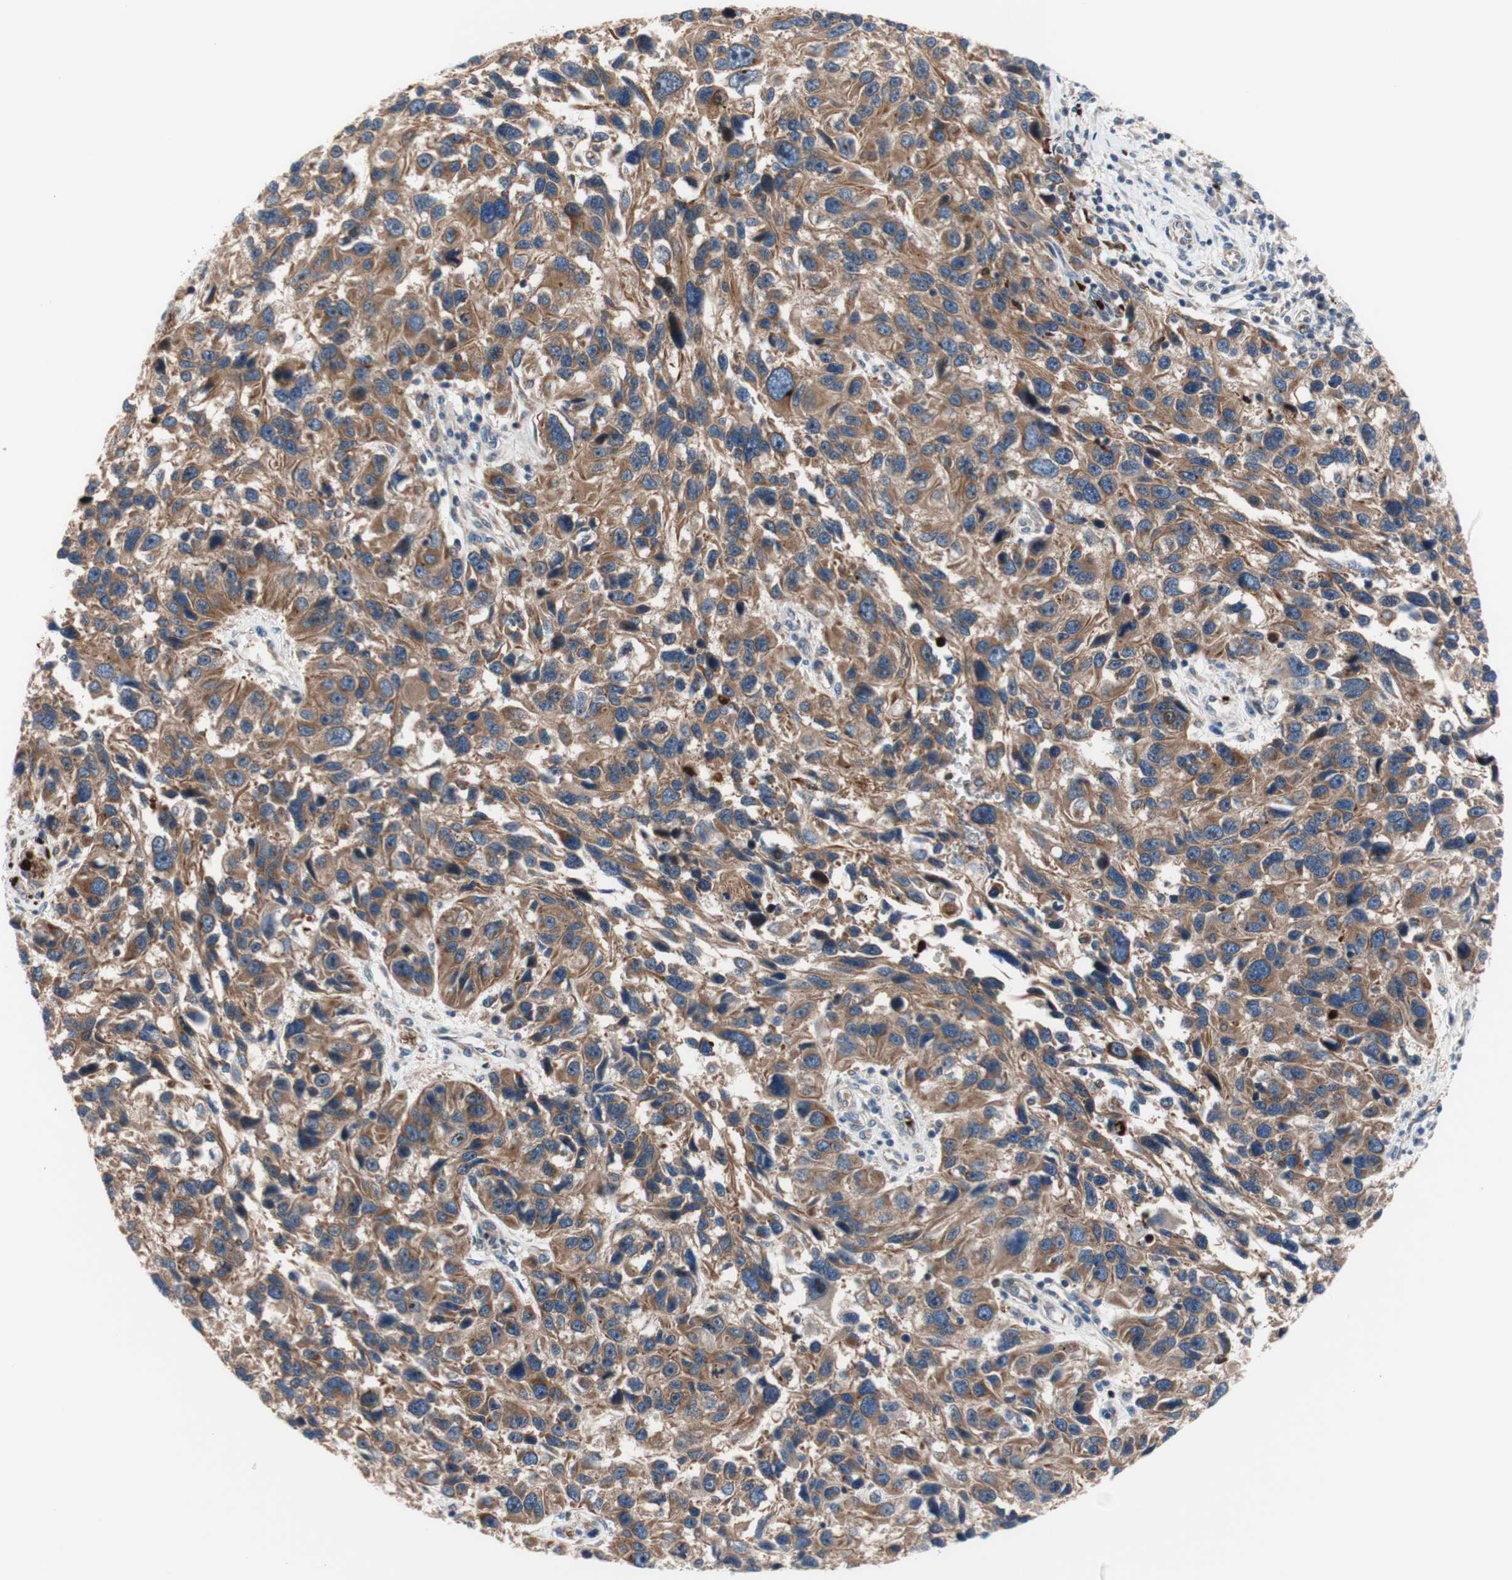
{"staining": {"intensity": "moderate", "quantity": ">75%", "location": "cytoplasmic/membranous"}, "tissue": "melanoma", "cell_type": "Tumor cells", "image_type": "cancer", "snomed": [{"axis": "morphology", "description": "Malignant melanoma, NOS"}, {"axis": "topography", "description": "Skin"}], "caption": "The immunohistochemical stain shows moderate cytoplasmic/membranous positivity in tumor cells of melanoma tissue. The protein of interest is shown in brown color, while the nuclei are stained blue.", "gene": "USP9X", "patient": {"sex": "male", "age": 53}}